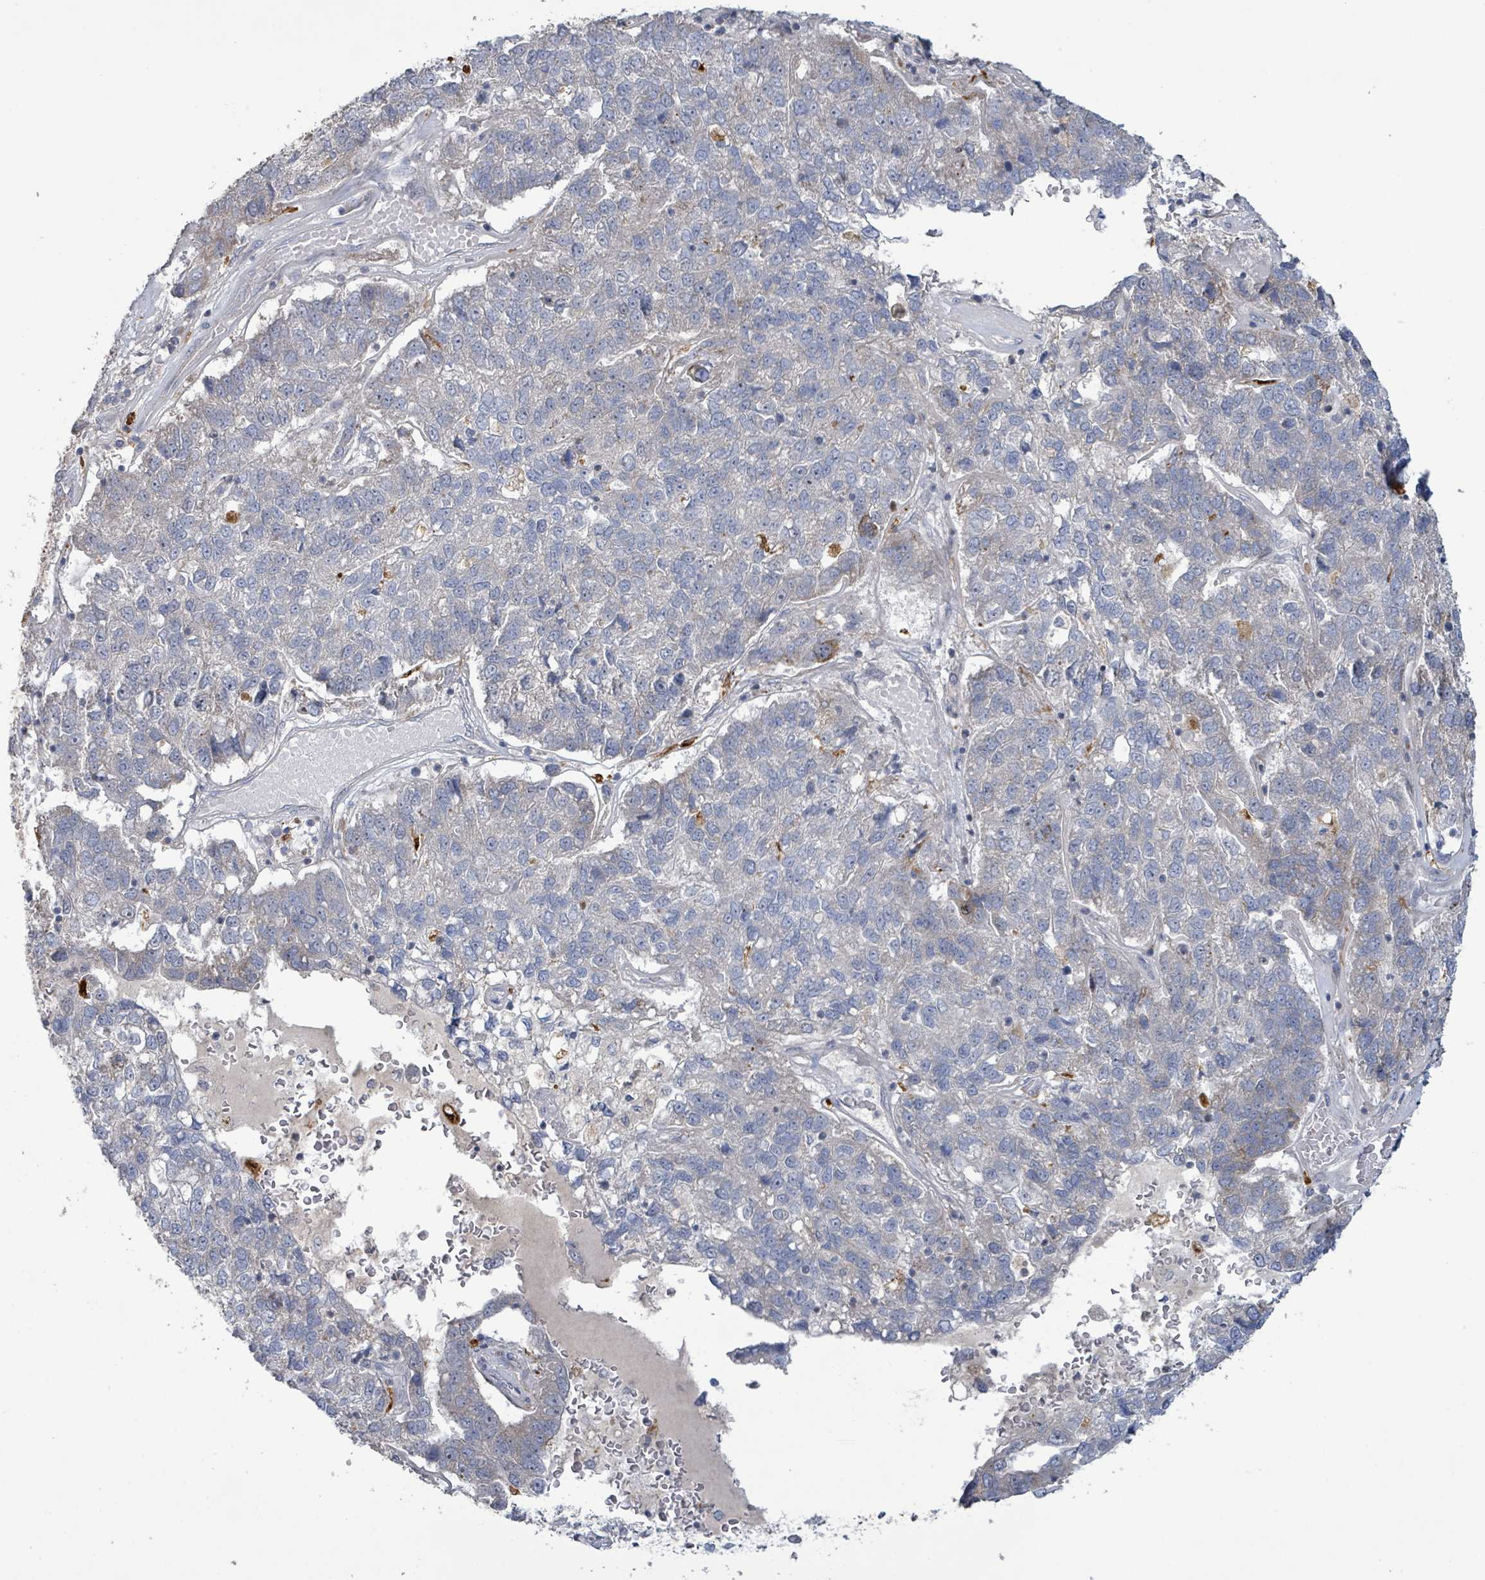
{"staining": {"intensity": "negative", "quantity": "none", "location": "none"}, "tissue": "pancreatic cancer", "cell_type": "Tumor cells", "image_type": "cancer", "snomed": [{"axis": "morphology", "description": "Adenocarcinoma, NOS"}, {"axis": "topography", "description": "Pancreas"}], "caption": "Tumor cells show no significant expression in adenocarcinoma (pancreatic). Nuclei are stained in blue.", "gene": "LILRA4", "patient": {"sex": "female", "age": 61}}